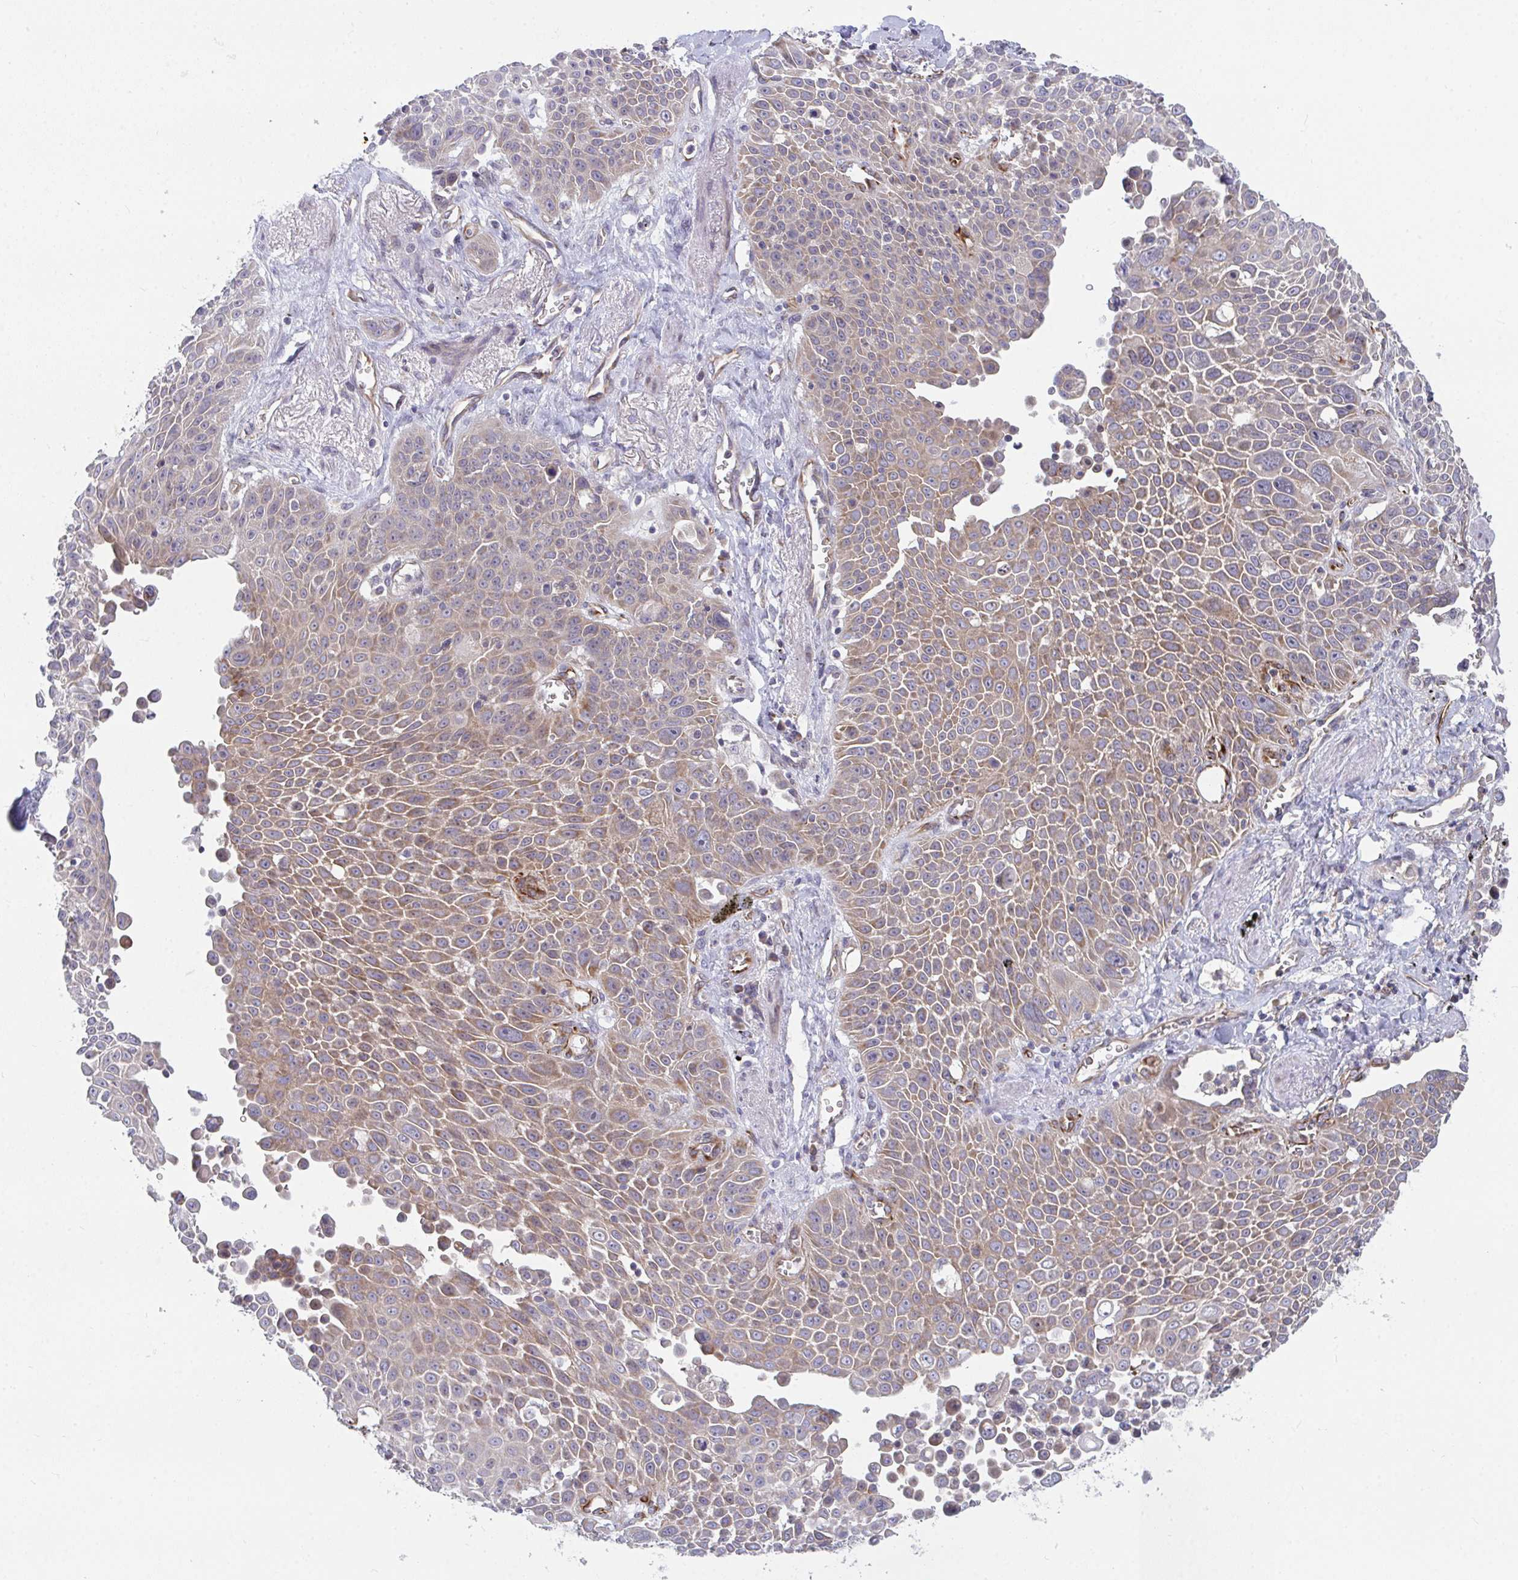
{"staining": {"intensity": "moderate", "quantity": ">75%", "location": "cytoplasmic/membranous"}, "tissue": "lung cancer", "cell_type": "Tumor cells", "image_type": "cancer", "snomed": [{"axis": "morphology", "description": "Squamous cell carcinoma, NOS"}, {"axis": "morphology", "description": "Squamous cell carcinoma, metastatic, NOS"}, {"axis": "topography", "description": "Lymph node"}, {"axis": "topography", "description": "Lung"}], "caption": "Immunohistochemical staining of human lung cancer (metastatic squamous cell carcinoma) reveals medium levels of moderate cytoplasmic/membranous protein staining in about >75% of tumor cells.", "gene": "EIF1AD", "patient": {"sex": "female", "age": 62}}